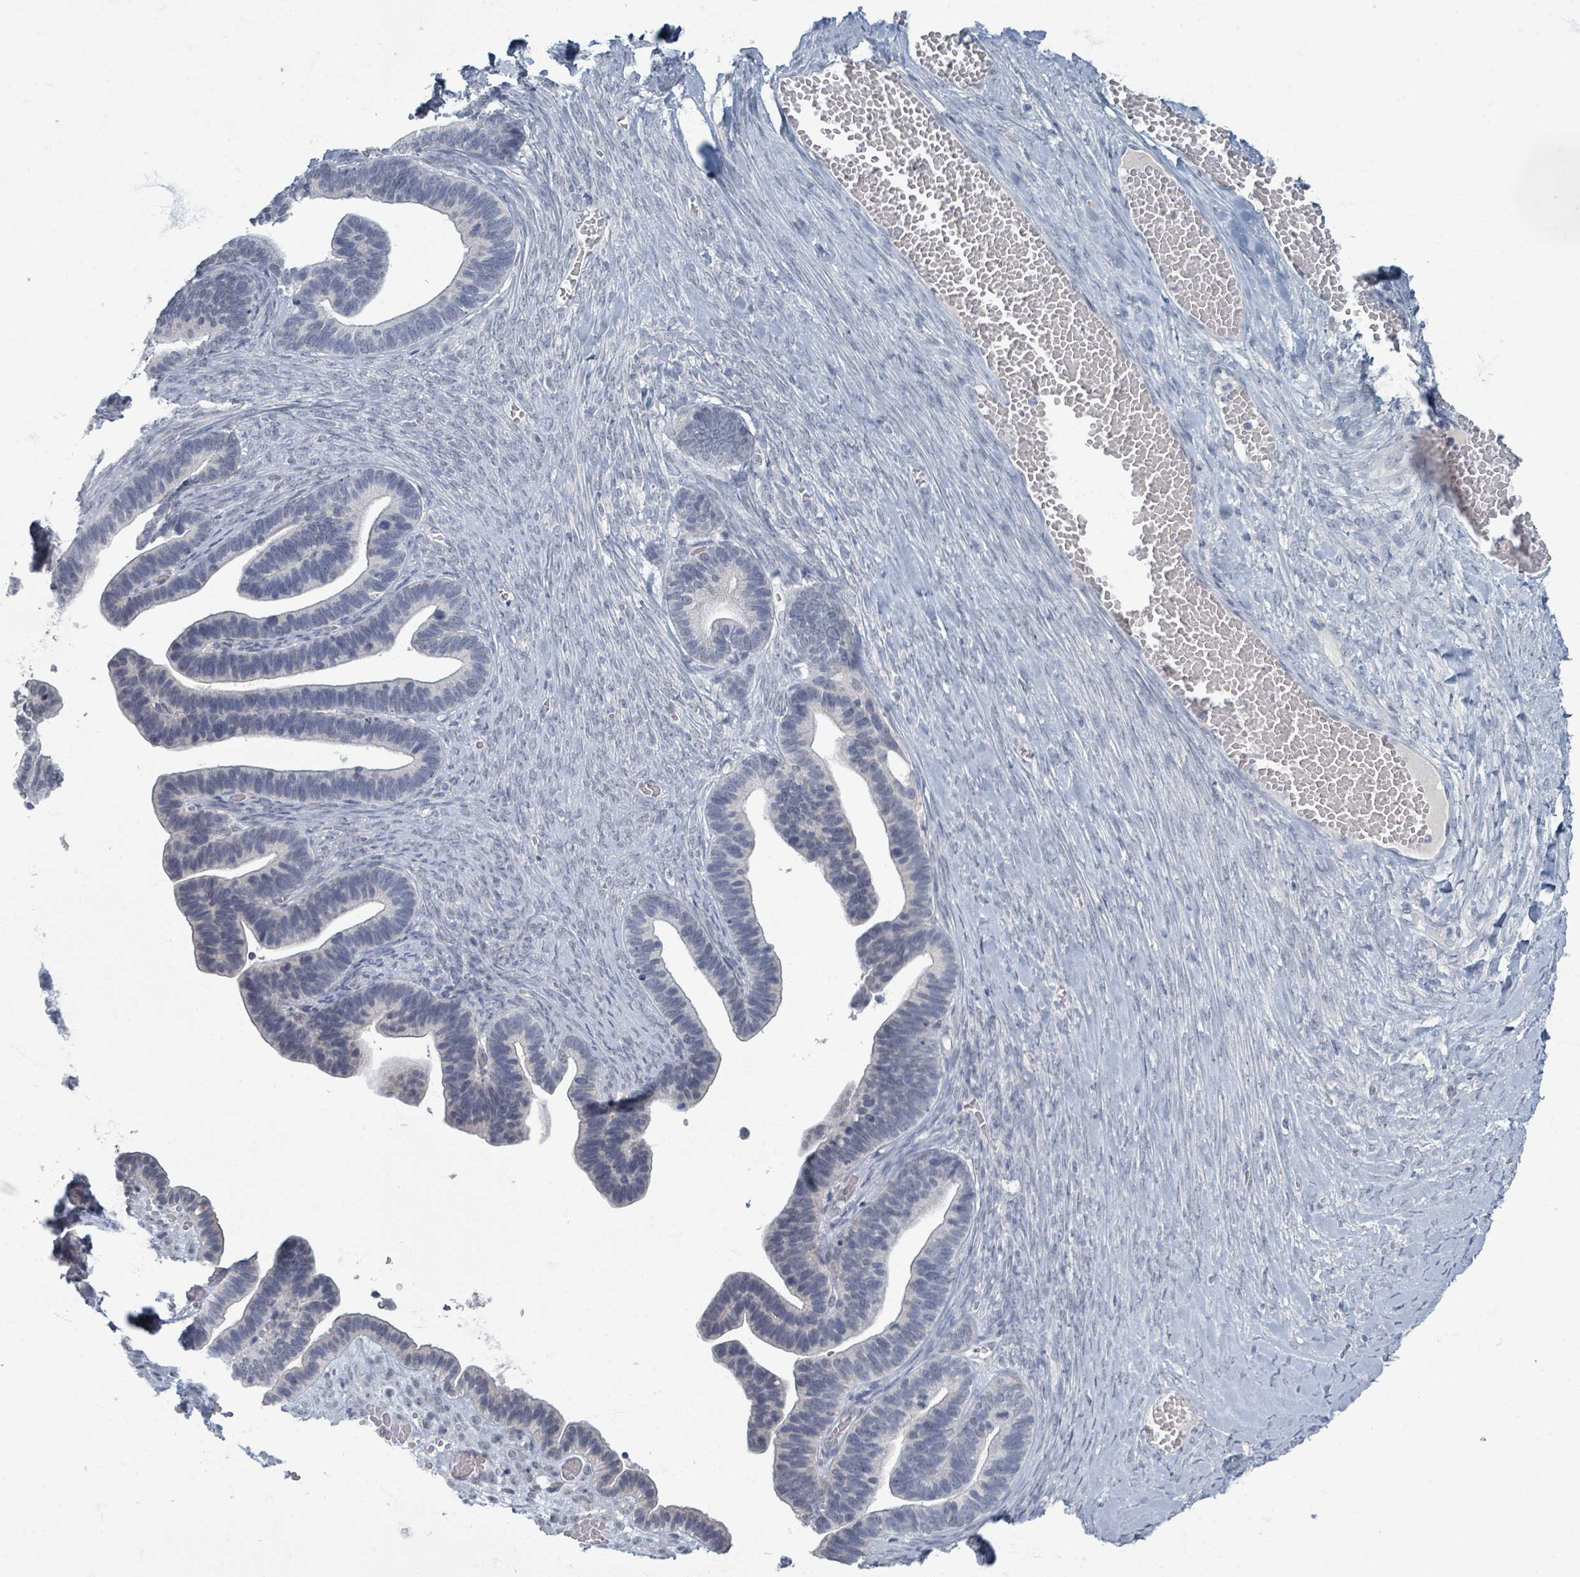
{"staining": {"intensity": "negative", "quantity": "none", "location": "none"}, "tissue": "ovarian cancer", "cell_type": "Tumor cells", "image_type": "cancer", "snomed": [{"axis": "morphology", "description": "Cystadenocarcinoma, serous, NOS"}, {"axis": "topography", "description": "Ovary"}], "caption": "Human ovarian serous cystadenocarcinoma stained for a protein using immunohistochemistry (IHC) reveals no expression in tumor cells.", "gene": "WNT11", "patient": {"sex": "female", "age": 56}}